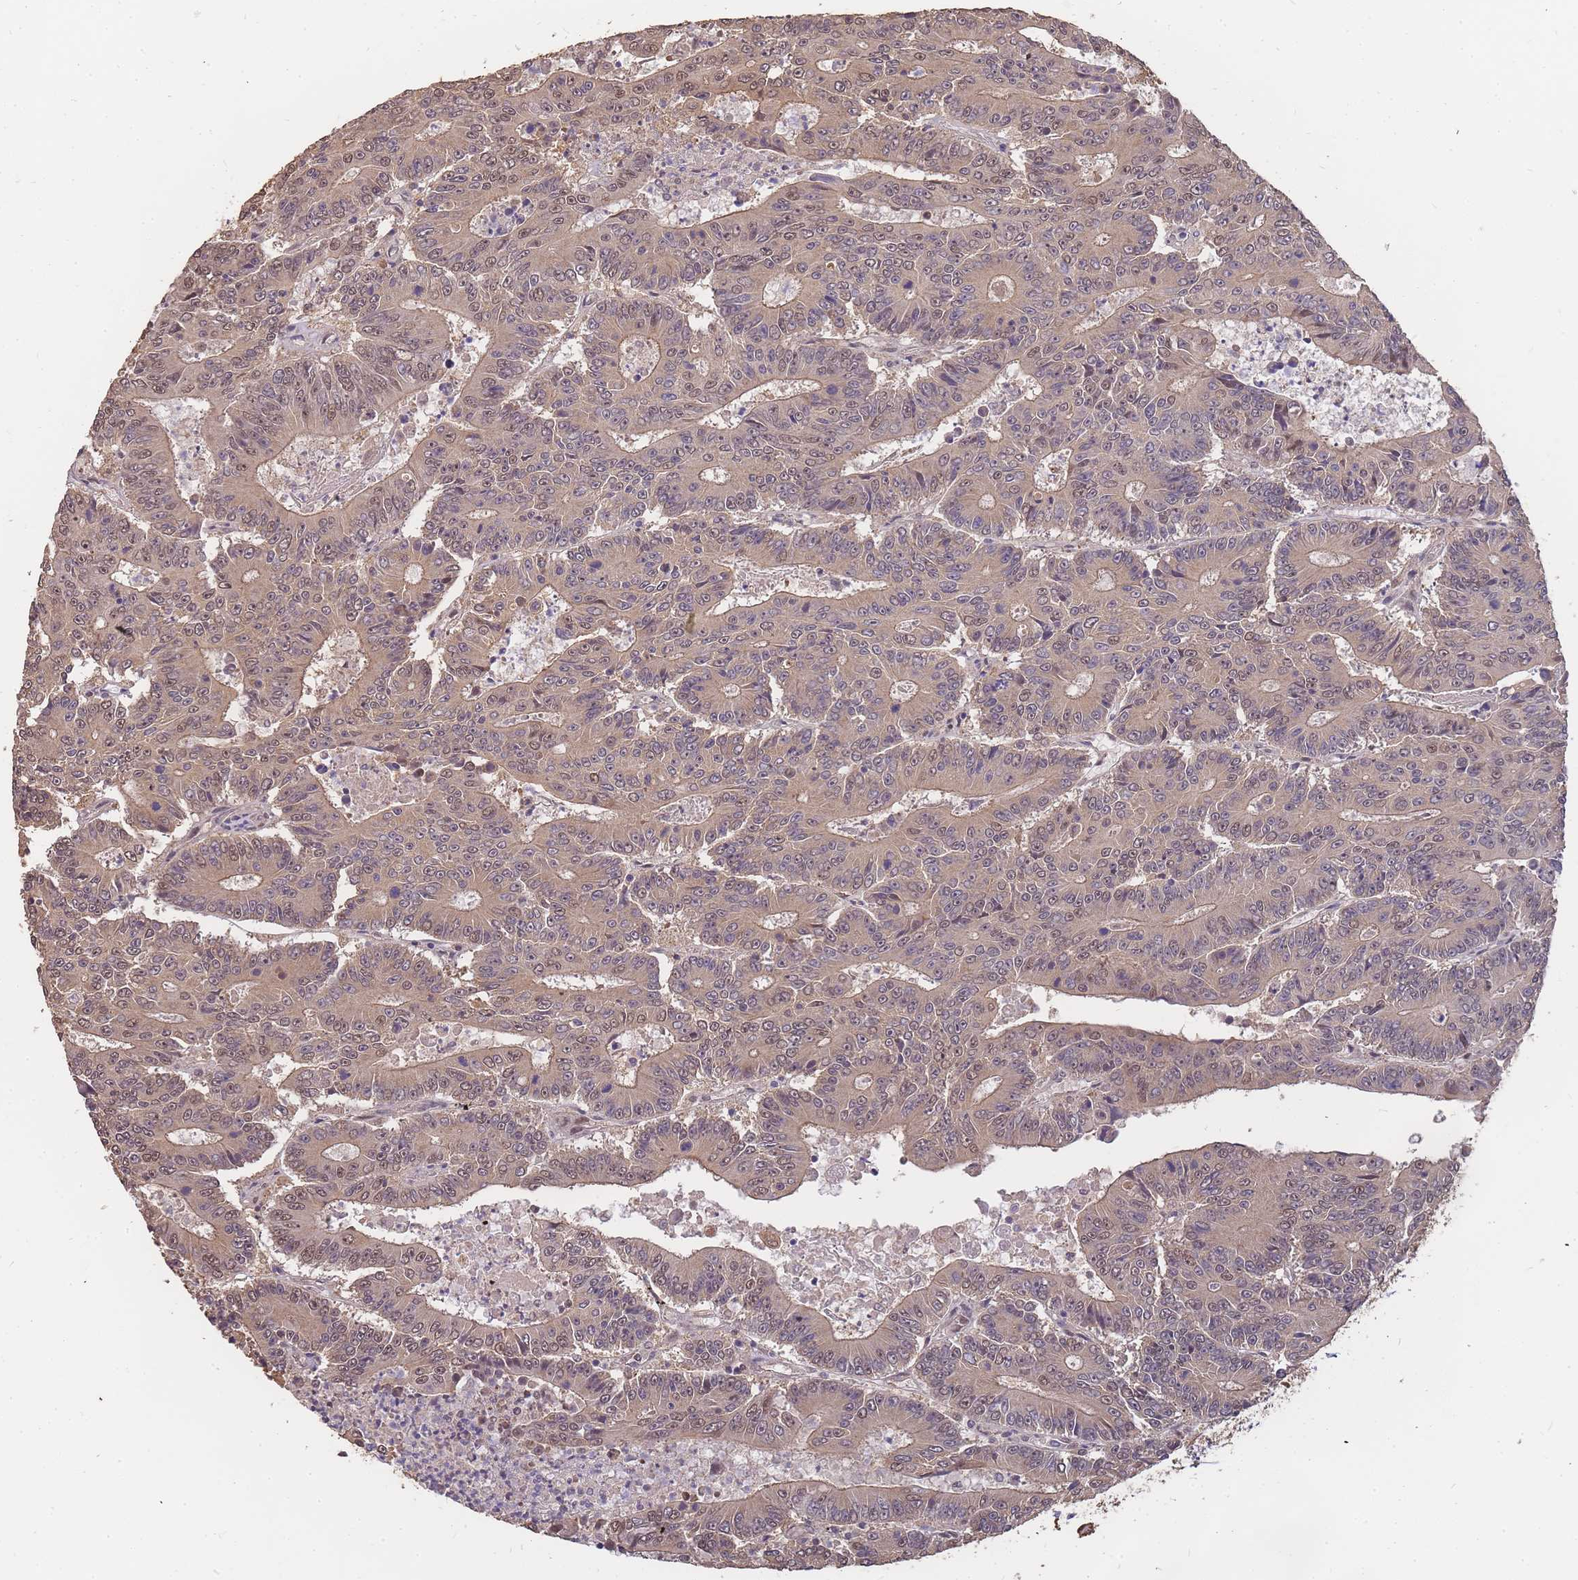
{"staining": {"intensity": "weak", "quantity": ">75%", "location": "cytoplasmic/membranous,nuclear"}, "tissue": "colorectal cancer", "cell_type": "Tumor cells", "image_type": "cancer", "snomed": [{"axis": "morphology", "description": "Adenocarcinoma, NOS"}, {"axis": "topography", "description": "Colon"}], "caption": "This image reveals colorectal cancer stained with immunohistochemistry to label a protein in brown. The cytoplasmic/membranous and nuclear of tumor cells show weak positivity for the protein. Nuclei are counter-stained blue.", "gene": "CDKN2AIPNL", "patient": {"sex": "male", "age": 83}}